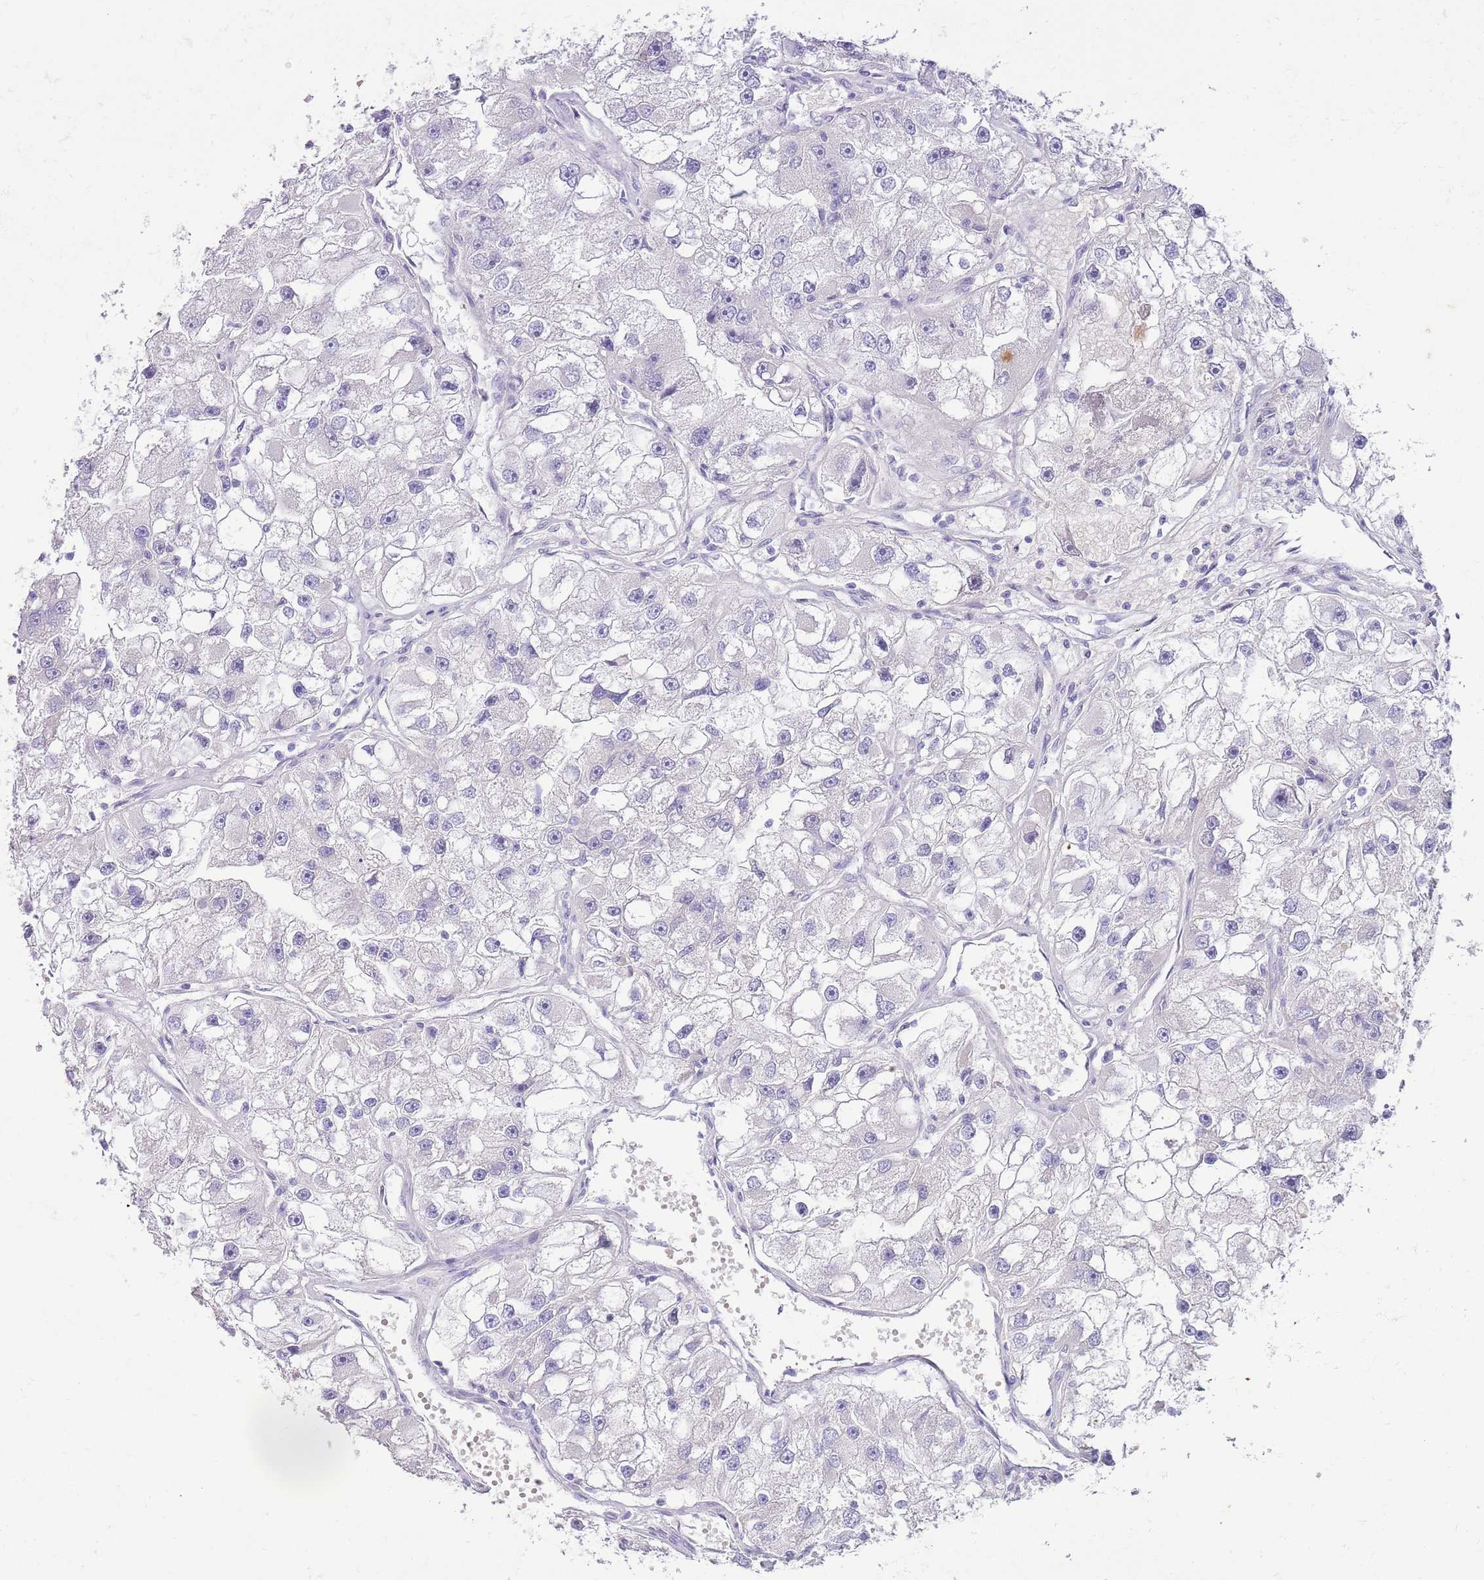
{"staining": {"intensity": "negative", "quantity": "none", "location": "none"}, "tissue": "renal cancer", "cell_type": "Tumor cells", "image_type": "cancer", "snomed": [{"axis": "morphology", "description": "Adenocarcinoma, NOS"}, {"axis": "topography", "description": "Kidney"}], "caption": "High magnification brightfield microscopy of adenocarcinoma (renal) stained with DAB (3,3'-diaminobenzidine) (brown) and counterstained with hematoxylin (blue): tumor cells show no significant staining.", "gene": "TOX2", "patient": {"sex": "male", "age": 63}}